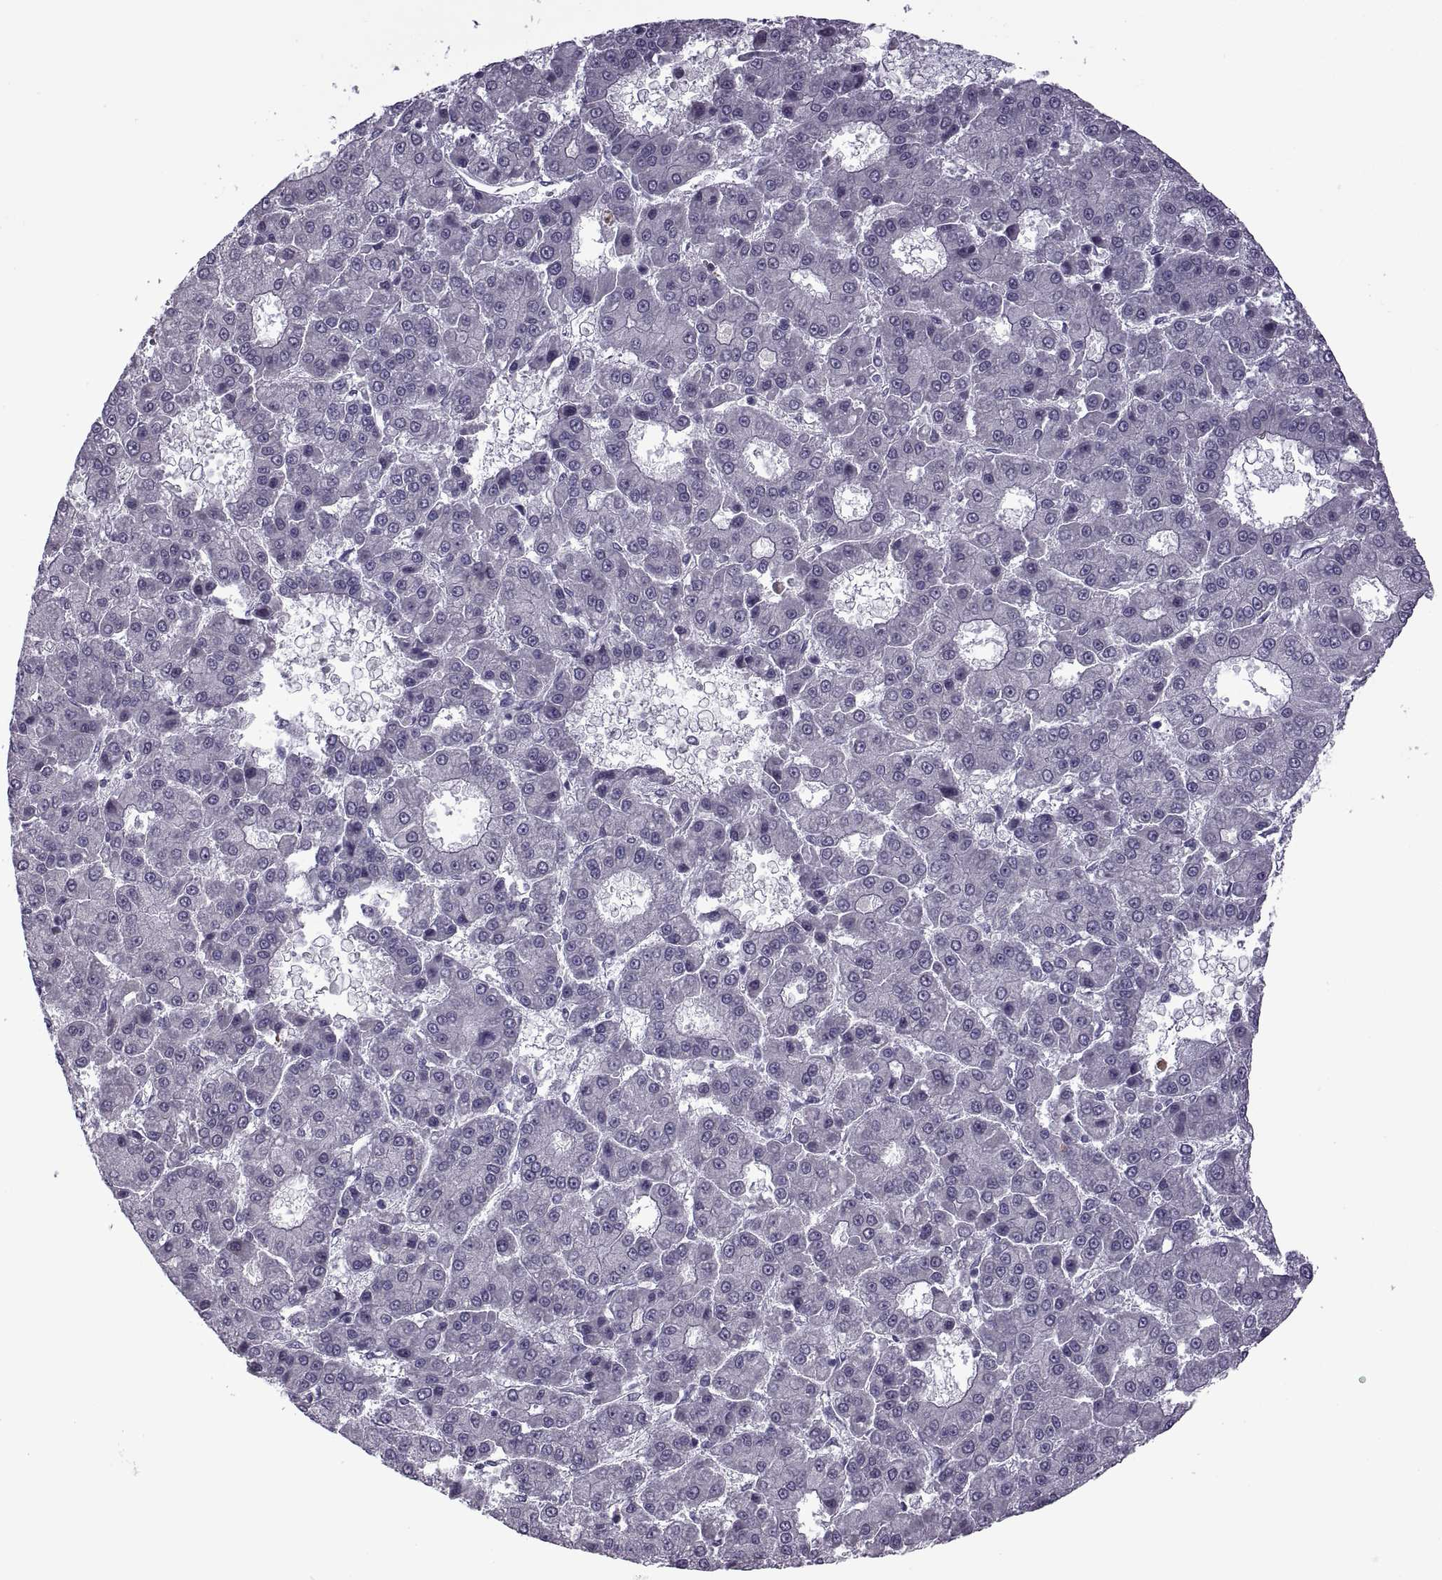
{"staining": {"intensity": "negative", "quantity": "none", "location": "none"}, "tissue": "liver cancer", "cell_type": "Tumor cells", "image_type": "cancer", "snomed": [{"axis": "morphology", "description": "Carcinoma, Hepatocellular, NOS"}, {"axis": "topography", "description": "Liver"}], "caption": "Immunohistochemical staining of human liver hepatocellular carcinoma displays no significant staining in tumor cells. (Brightfield microscopy of DAB (3,3'-diaminobenzidine) immunohistochemistry at high magnification).", "gene": "RIPK4", "patient": {"sex": "male", "age": 70}}